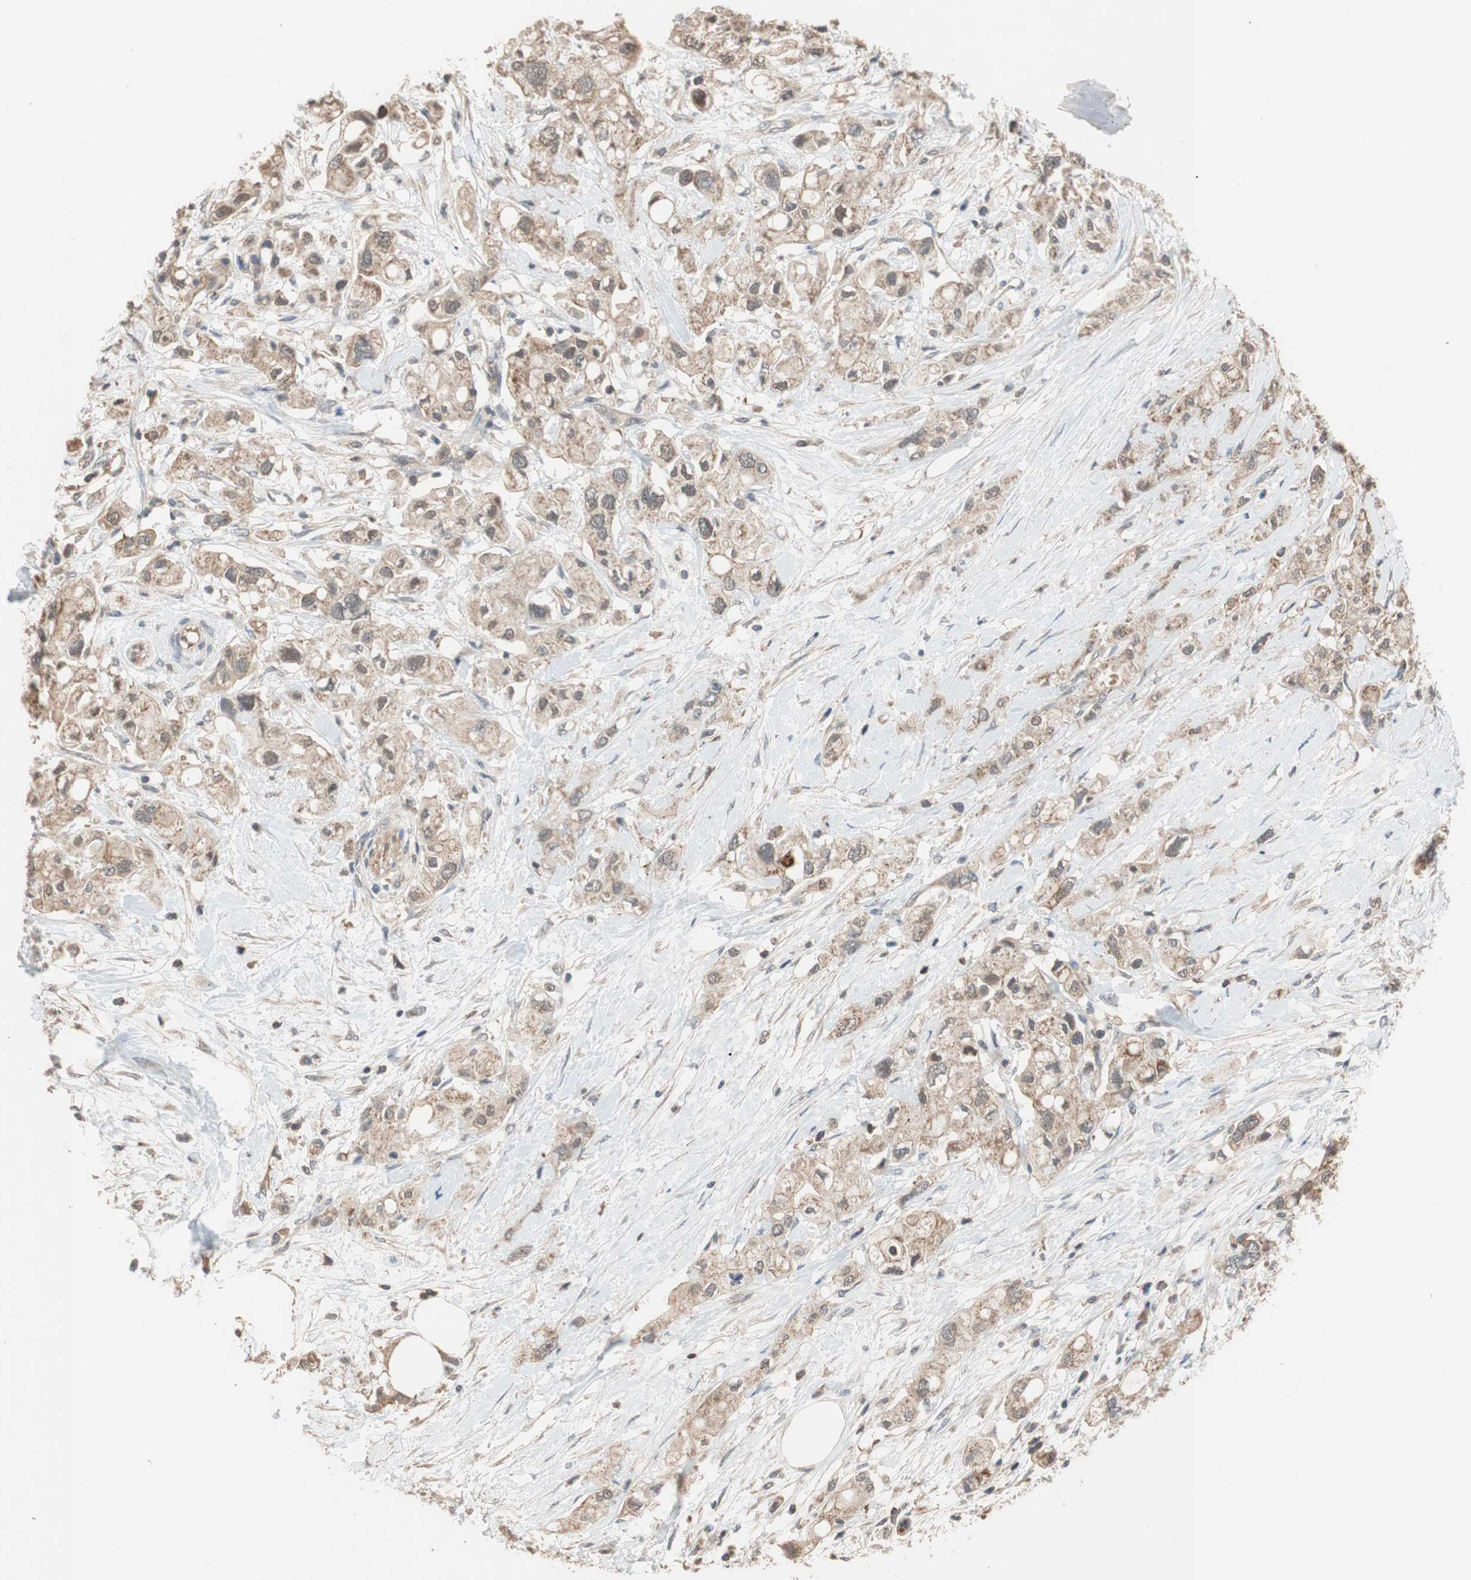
{"staining": {"intensity": "weak", "quantity": ">75%", "location": "cytoplasmic/membranous"}, "tissue": "pancreatic cancer", "cell_type": "Tumor cells", "image_type": "cancer", "snomed": [{"axis": "morphology", "description": "Adenocarcinoma, NOS"}, {"axis": "topography", "description": "Pancreas"}], "caption": "Pancreatic adenocarcinoma stained with a brown dye demonstrates weak cytoplasmic/membranous positive expression in approximately >75% of tumor cells.", "gene": "MAP4K2", "patient": {"sex": "female", "age": 56}}